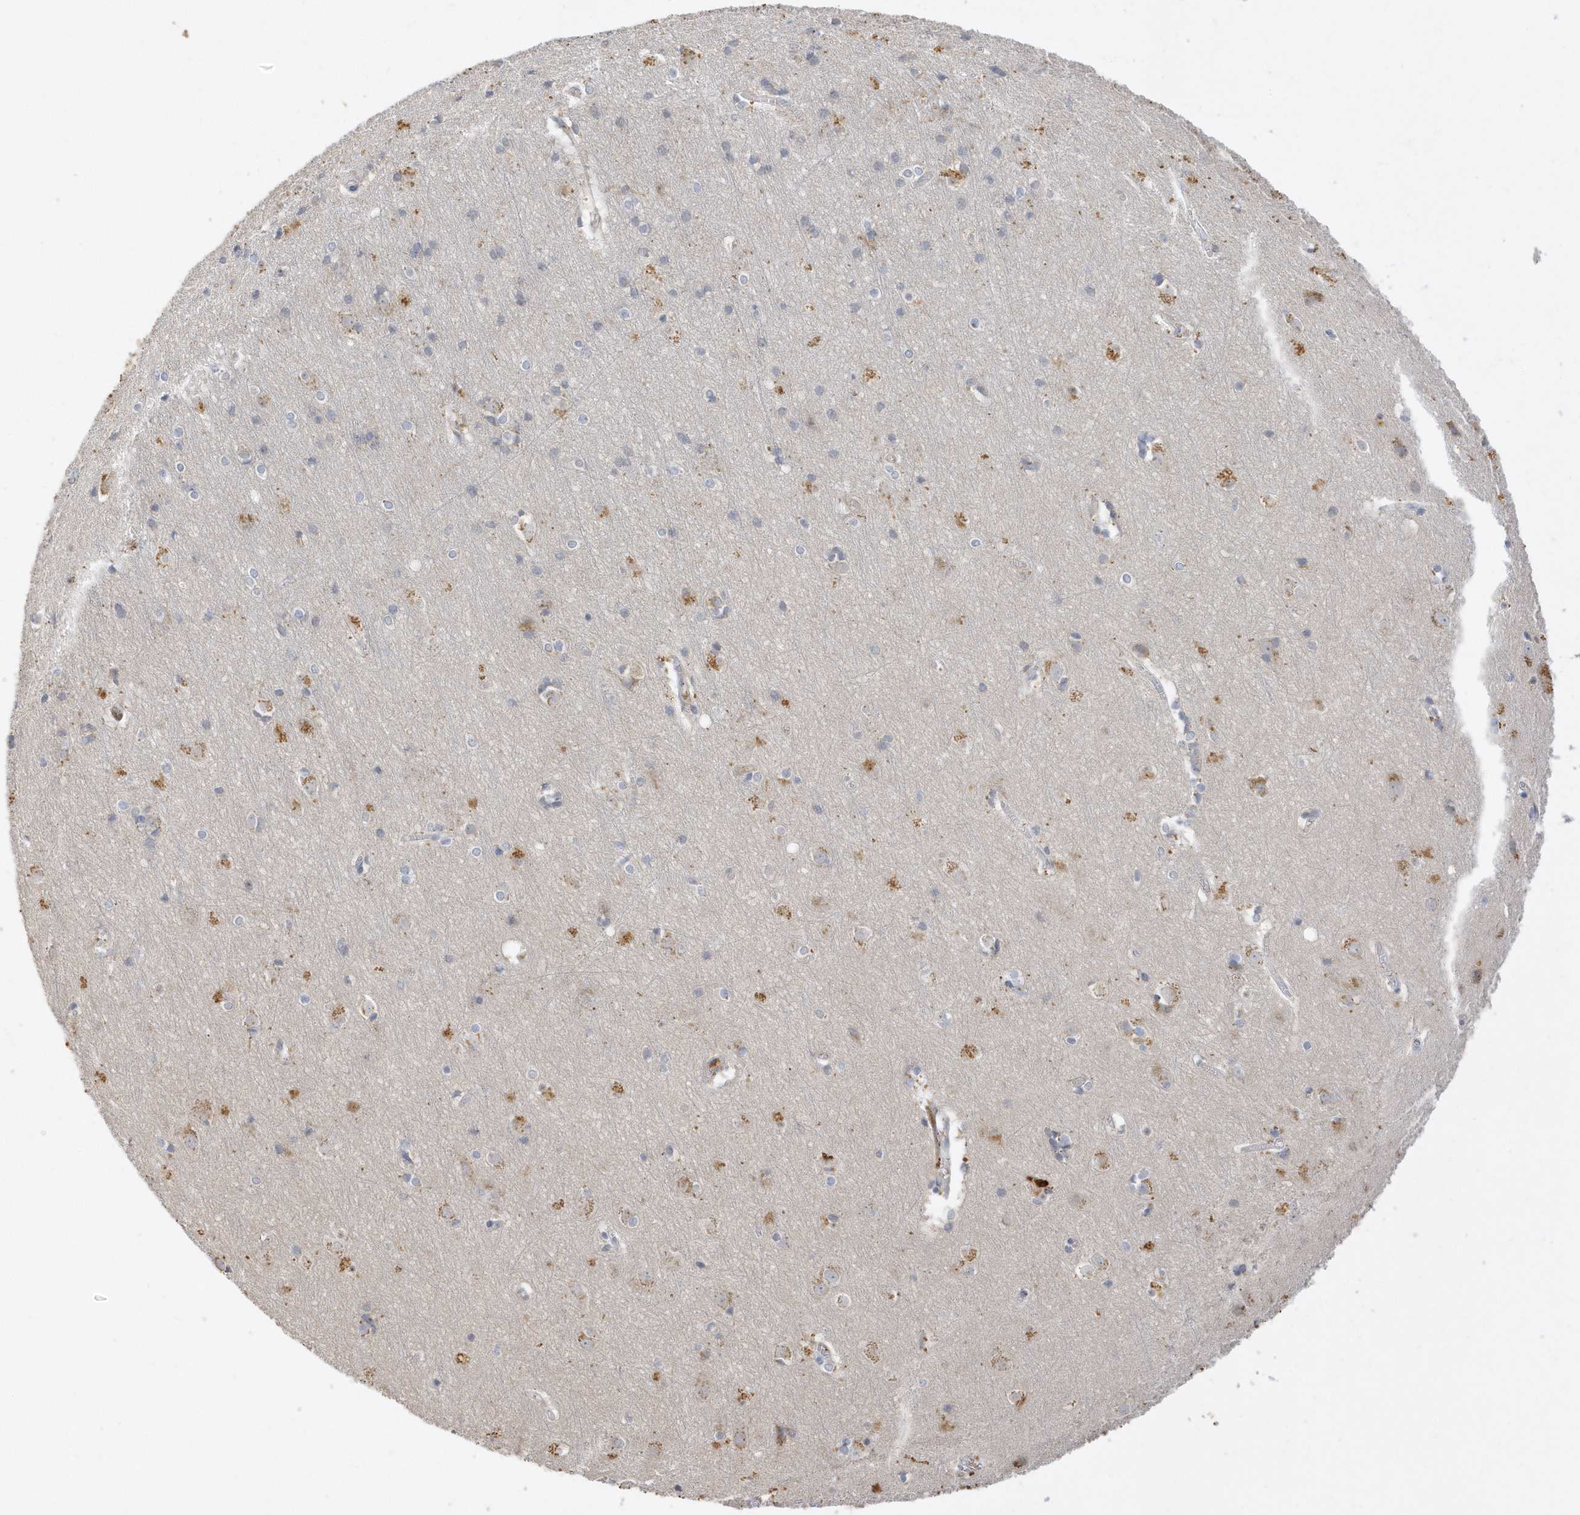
{"staining": {"intensity": "negative", "quantity": "none", "location": "none"}, "tissue": "cerebral cortex", "cell_type": "Endothelial cells", "image_type": "normal", "snomed": [{"axis": "morphology", "description": "Normal tissue, NOS"}, {"axis": "topography", "description": "Cerebral cortex"}], "caption": "Immunohistochemistry photomicrograph of unremarkable cerebral cortex: cerebral cortex stained with DAB exhibits no significant protein staining in endothelial cells. (Brightfield microscopy of DAB immunohistochemistry (IHC) at high magnification).", "gene": "DPP9", "patient": {"sex": "male", "age": 54}}